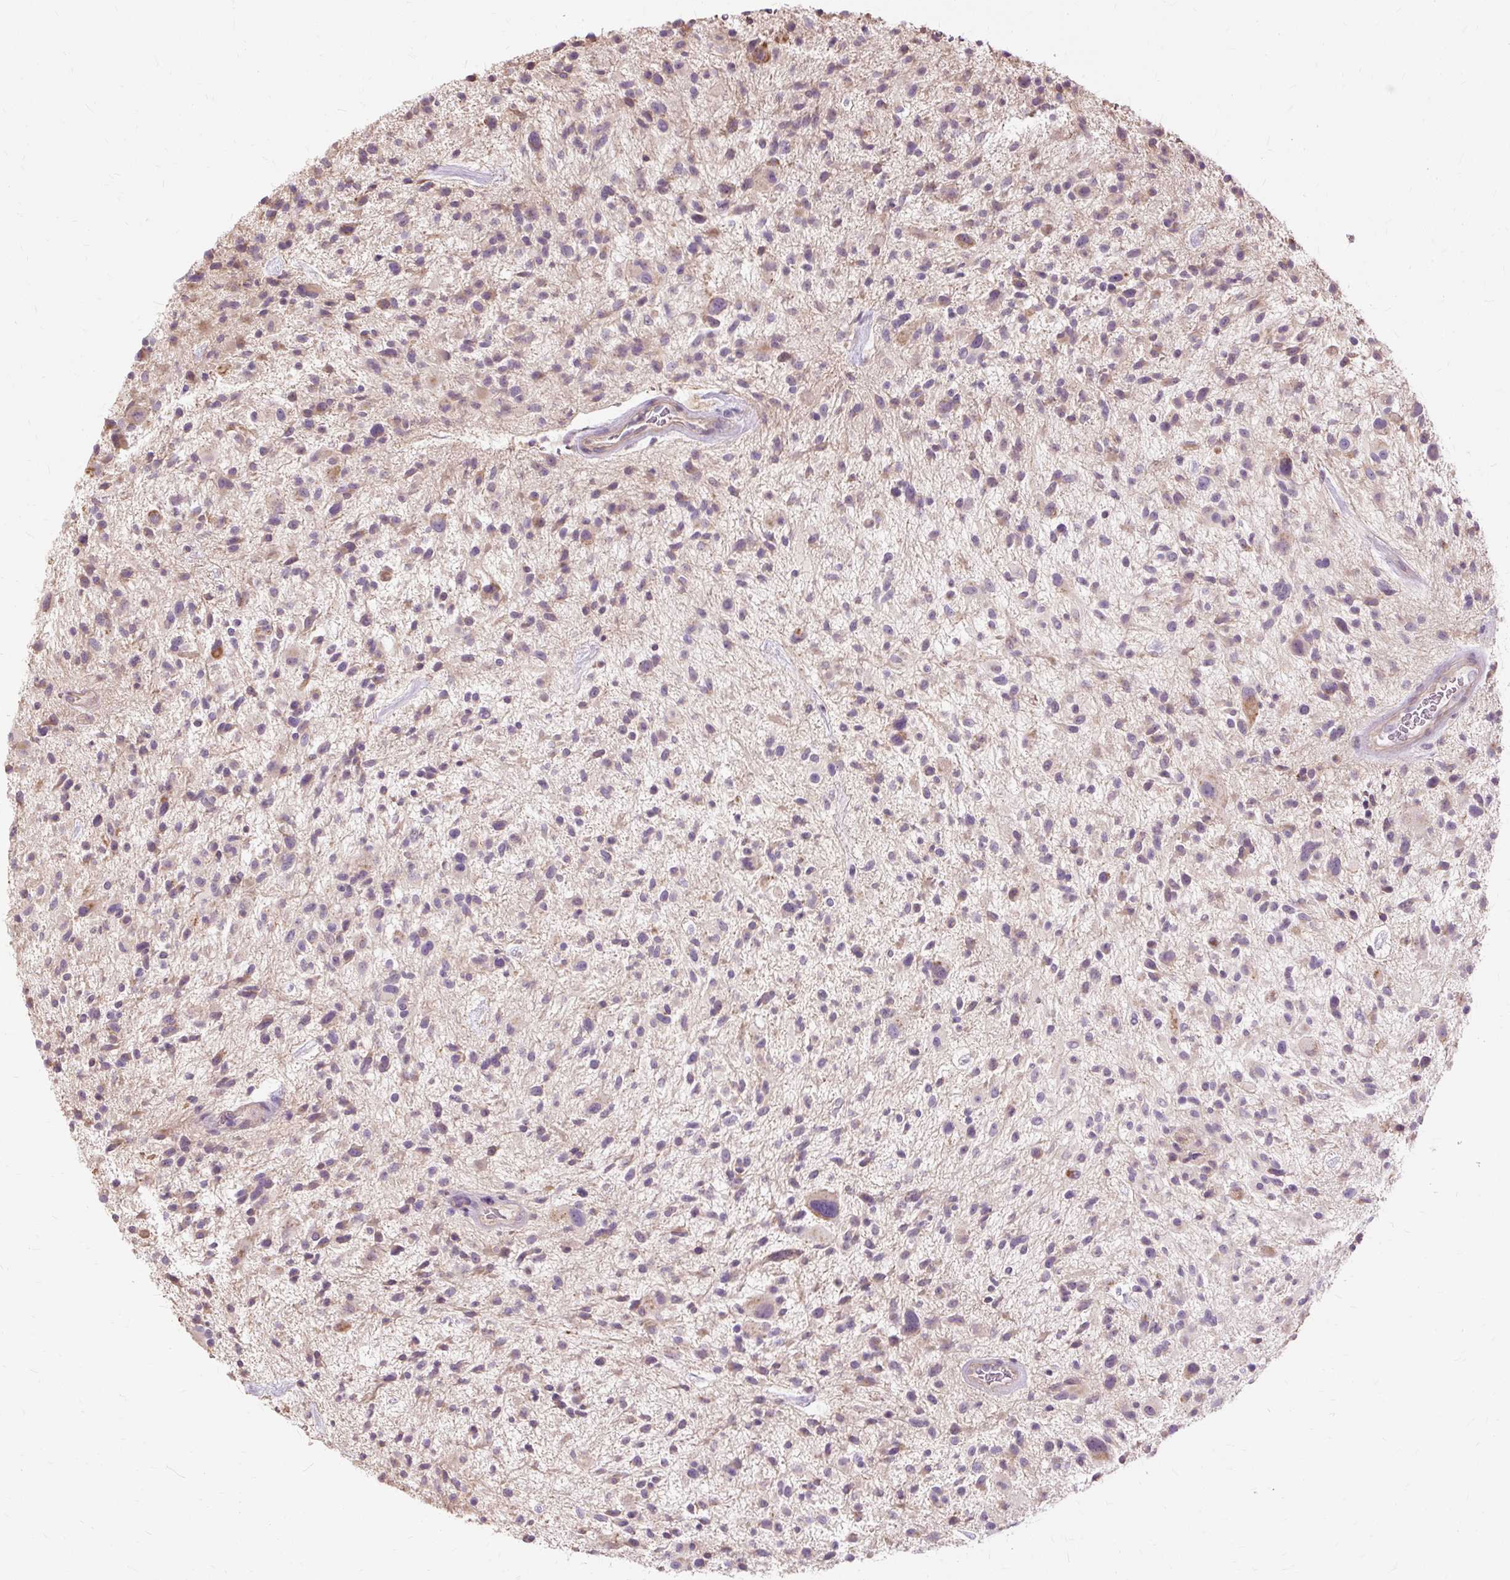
{"staining": {"intensity": "weak", "quantity": "<25%", "location": "cytoplasmic/membranous"}, "tissue": "glioma", "cell_type": "Tumor cells", "image_type": "cancer", "snomed": [{"axis": "morphology", "description": "Glioma, malignant, High grade"}, {"axis": "topography", "description": "Brain"}], "caption": "Immunohistochemical staining of glioma demonstrates no significant positivity in tumor cells.", "gene": "TSPAN8", "patient": {"sex": "male", "age": 47}}